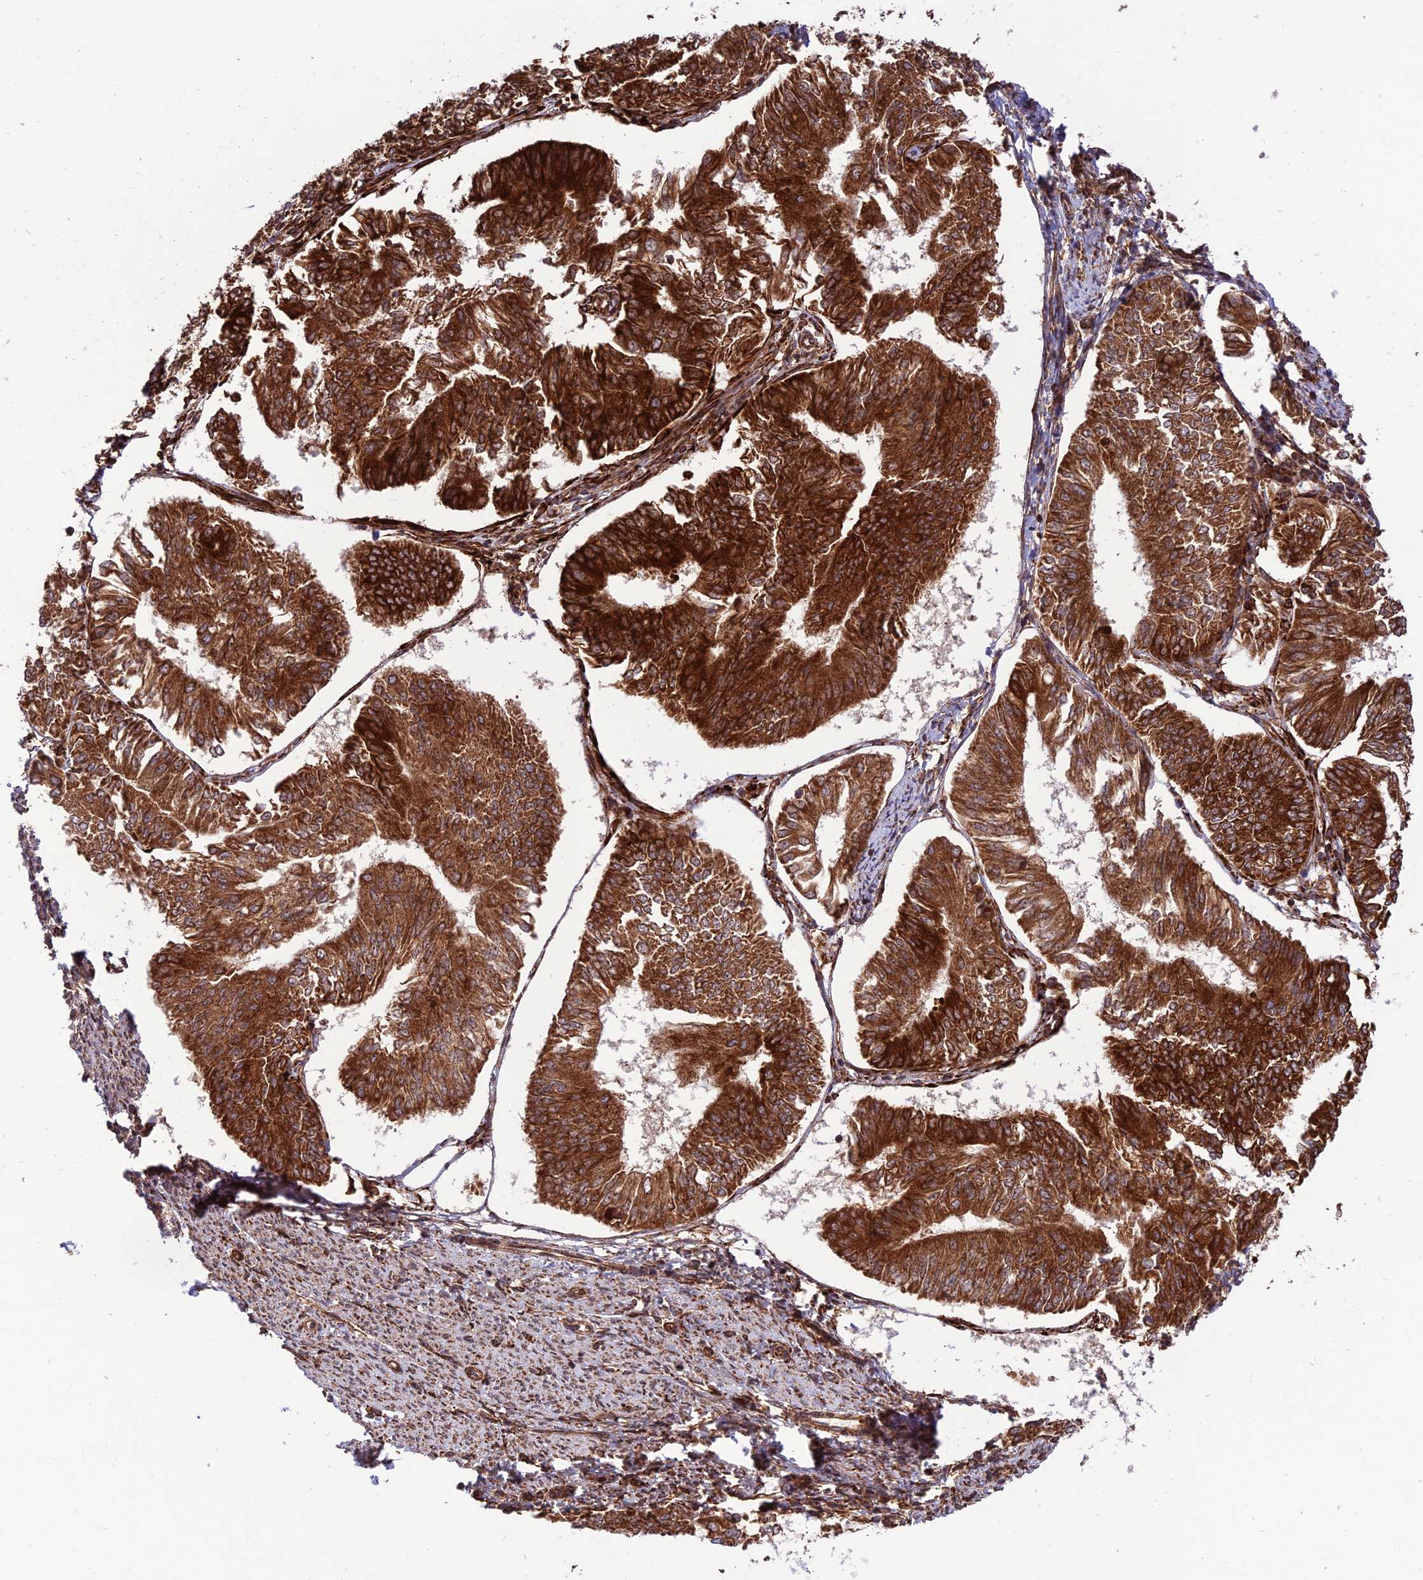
{"staining": {"intensity": "strong", "quantity": ">75%", "location": "cytoplasmic/membranous"}, "tissue": "endometrial cancer", "cell_type": "Tumor cells", "image_type": "cancer", "snomed": [{"axis": "morphology", "description": "Adenocarcinoma, NOS"}, {"axis": "topography", "description": "Endometrium"}], "caption": "Immunohistochemical staining of endometrial cancer exhibits high levels of strong cytoplasmic/membranous protein positivity in about >75% of tumor cells. Using DAB (brown) and hematoxylin (blue) stains, captured at high magnification using brightfield microscopy.", "gene": "CRTAP", "patient": {"sex": "female", "age": 58}}